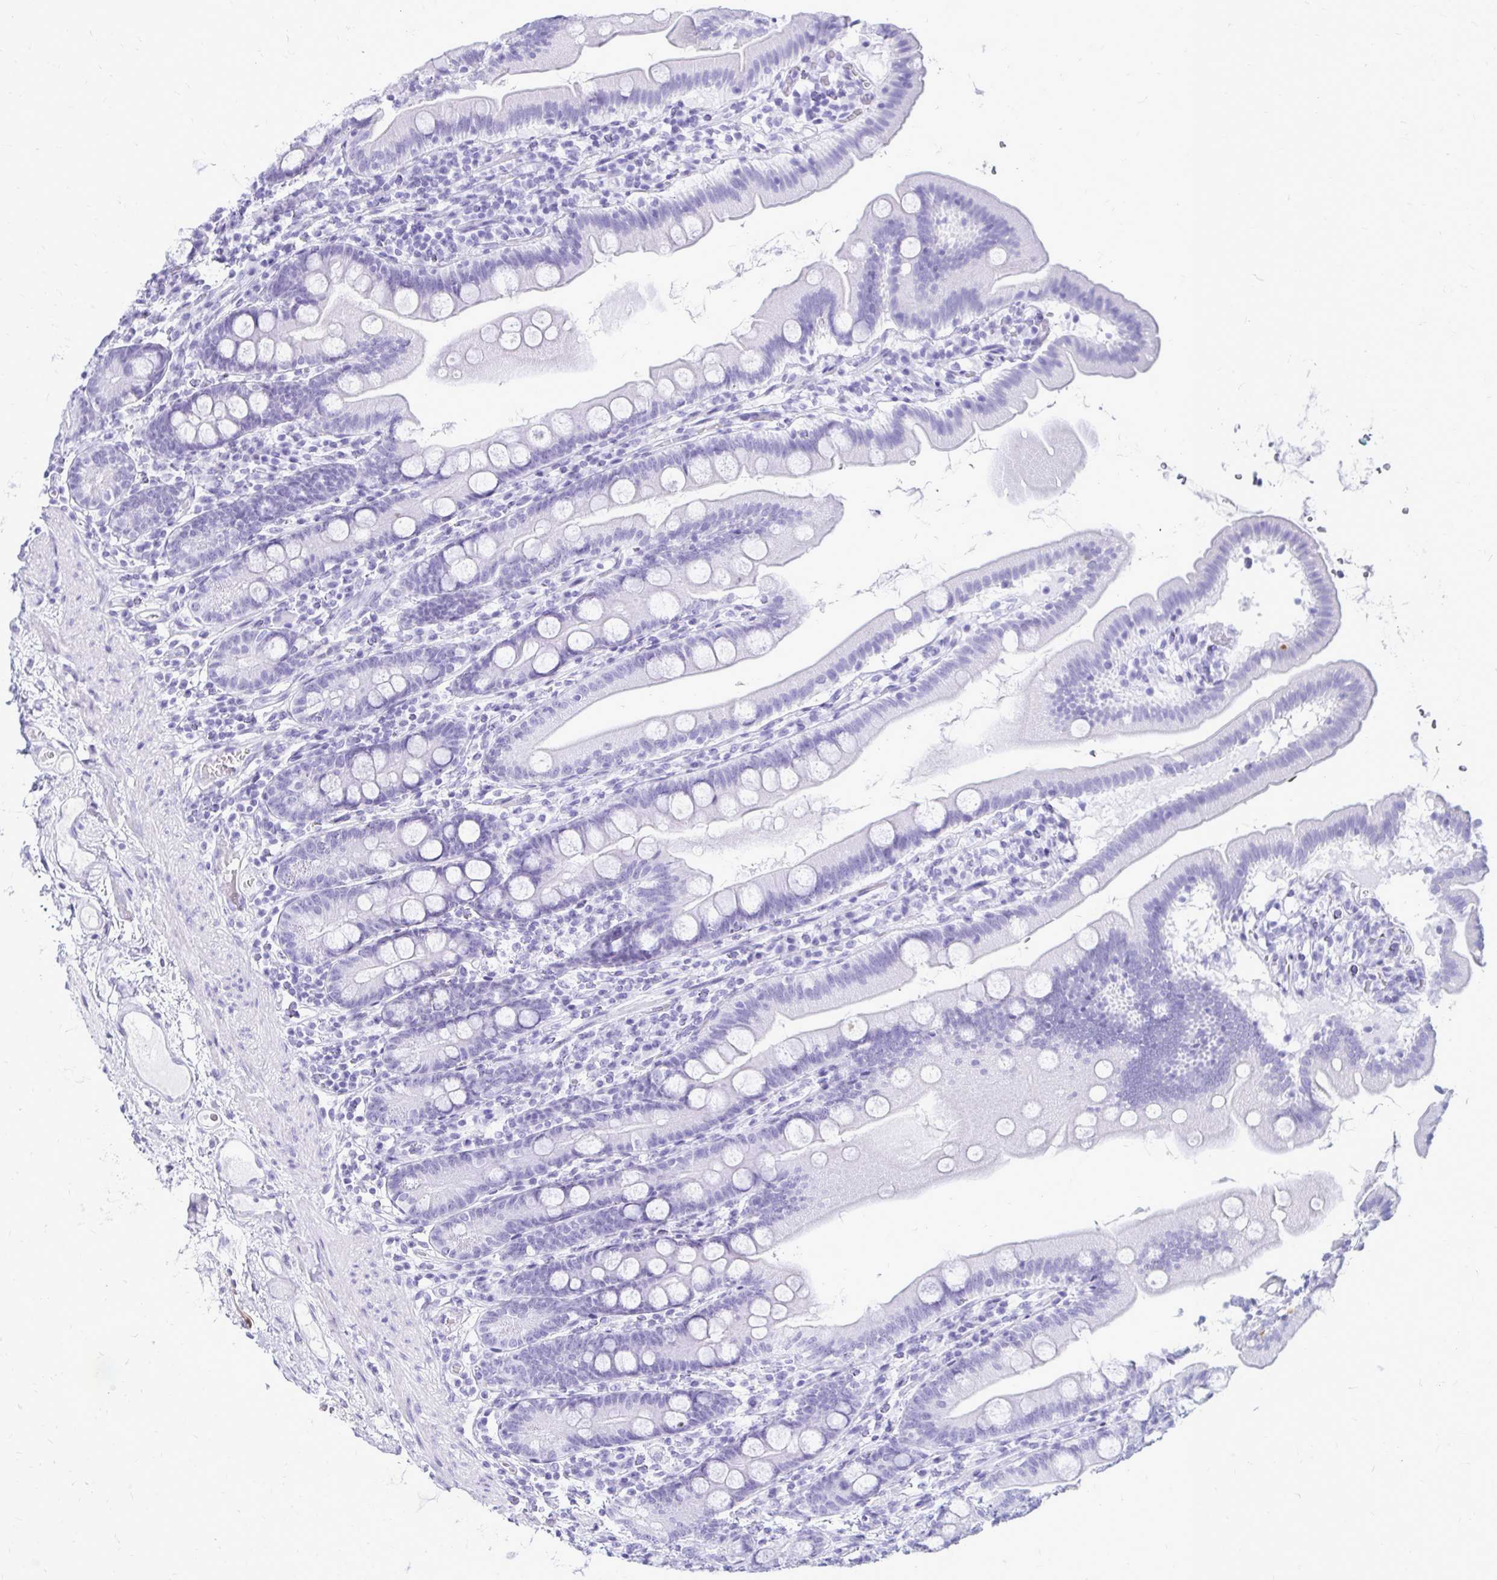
{"staining": {"intensity": "negative", "quantity": "none", "location": "none"}, "tissue": "duodenum", "cell_type": "Glandular cells", "image_type": "normal", "snomed": [{"axis": "morphology", "description": "Normal tissue, NOS"}, {"axis": "topography", "description": "Duodenum"}], "caption": "Photomicrograph shows no protein positivity in glandular cells of unremarkable duodenum. (Stains: DAB (3,3'-diaminobenzidine) immunohistochemistry with hematoxylin counter stain, Microscopy: brightfield microscopy at high magnification).", "gene": "OR10R2", "patient": {"sex": "female", "age": 67}}